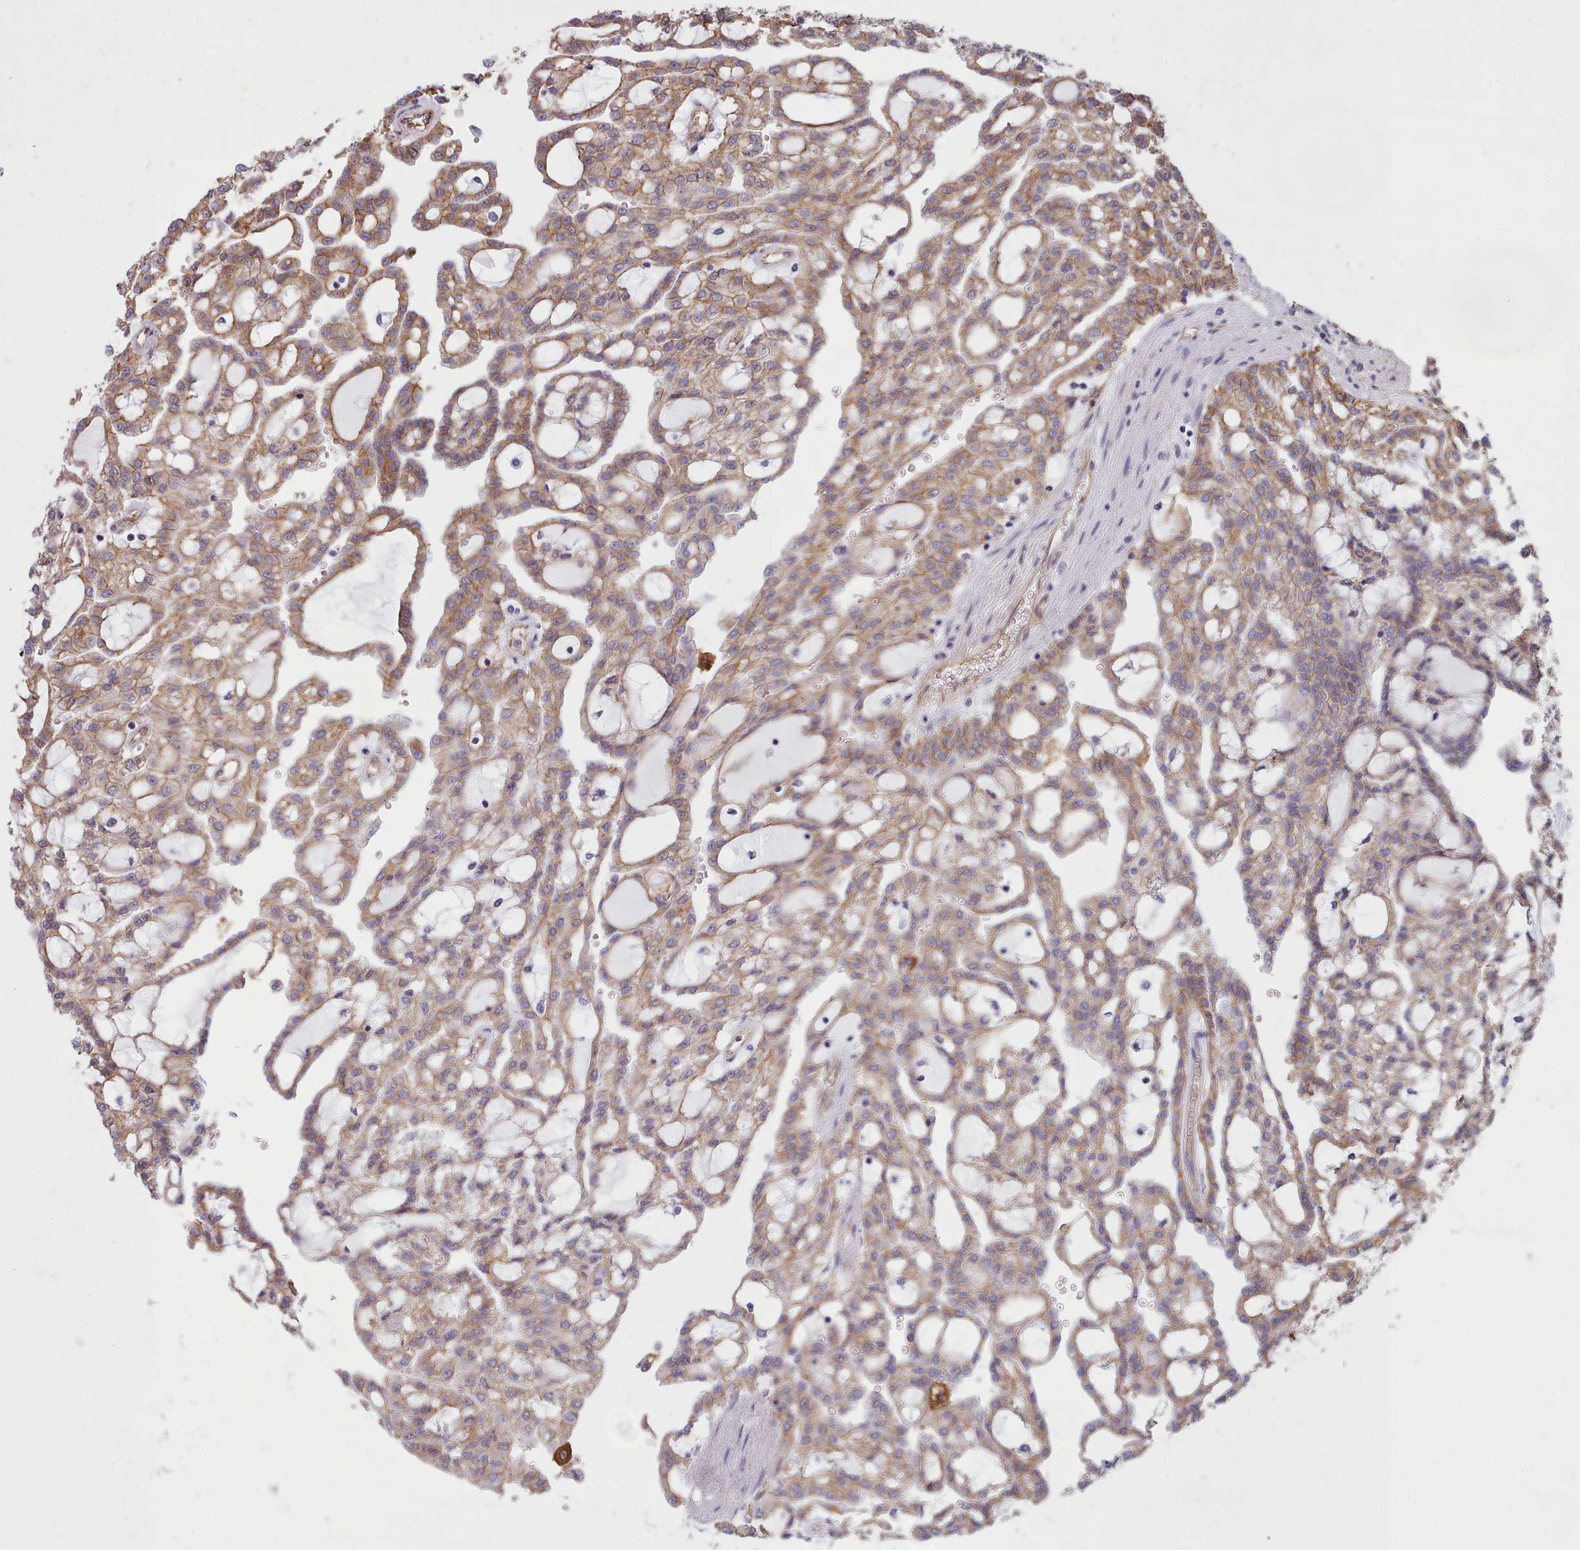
{"staining": {"intensity": "moderate", "quantity": ">75%", "location": "cytoplasmic/membranous"}, "tissue": "renal cancer", "cell_type": "Tumor cells", "image_type": "cancer", "snomed": [{"axis": "morphology", "description": "Adenocarcinoma, NOS"}, {"axis": "topography", "description": "Kidney"}], "caption": "High-magnification brightfield microscopy of adenocarcinoma (renal) stained with DAB (brown) and counterstained with hematoxylin (blue). tumor cells exhibit moderate cytoplasmic/membranous expression is appreciated in approximately>75% of cells.", "gene": "MRPL46", "patient": {"sex": "male", "age": 63}}